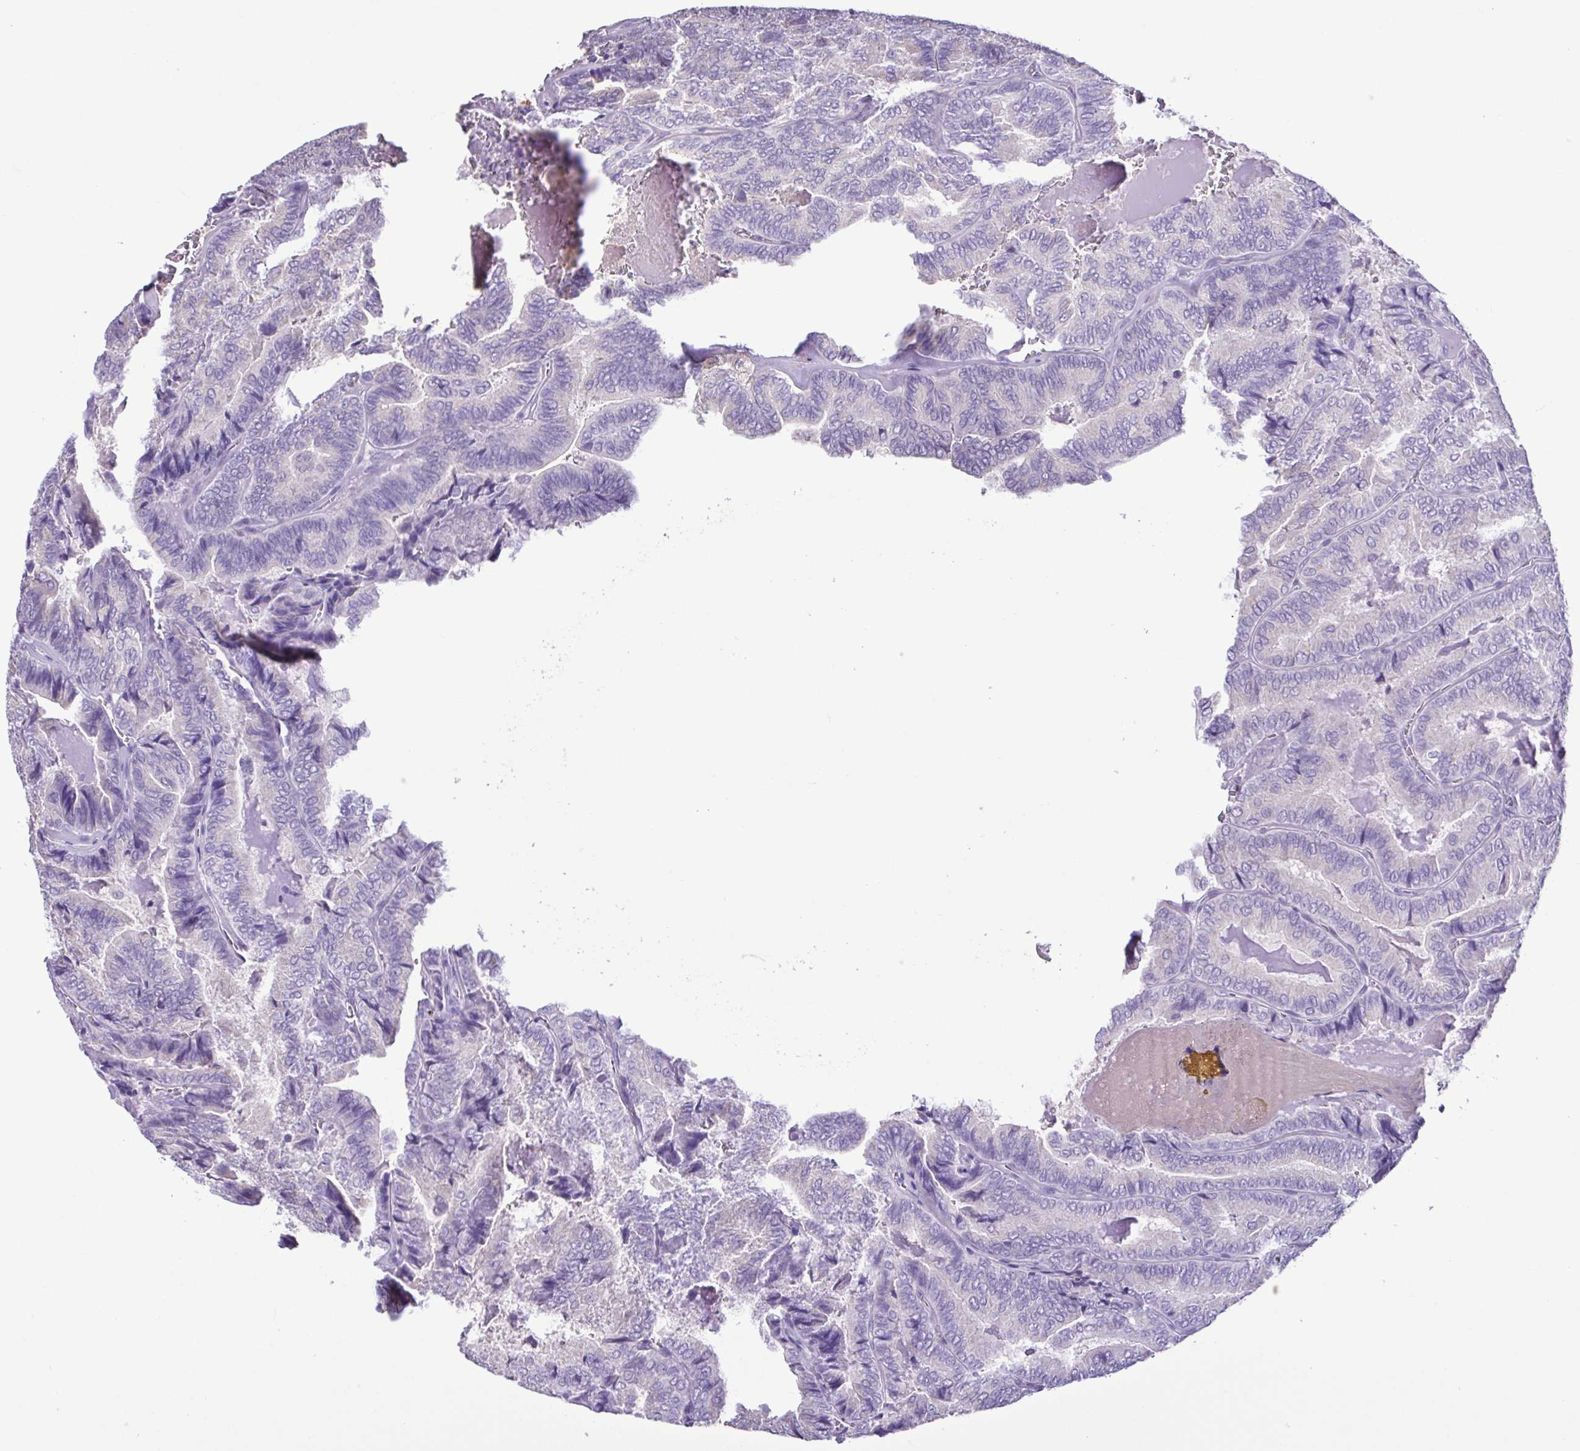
{"staining": {"intensity": "negative", "quantity": "none", "location": "none"}, "tissue": "thyroid cancer", "cell_type": "Tumor cells", "image_type": "cancer", "snomed": [{"axis": "morphology", "description": "Papillary adenocarcinoma, NOS"}, {"axis": "topography", "description": "Thyroid gland"}], "caption": "Immunohistochemistry (IHC) photomicrograph of neoplastic tissue: thyroid papillary adenocarcinoma stained with DAB shows no significant protein staining in tumor cells. Nuclei are stained in blue.", "gene": "CBY2", "patient": {"sex": "female", "age": 75}}